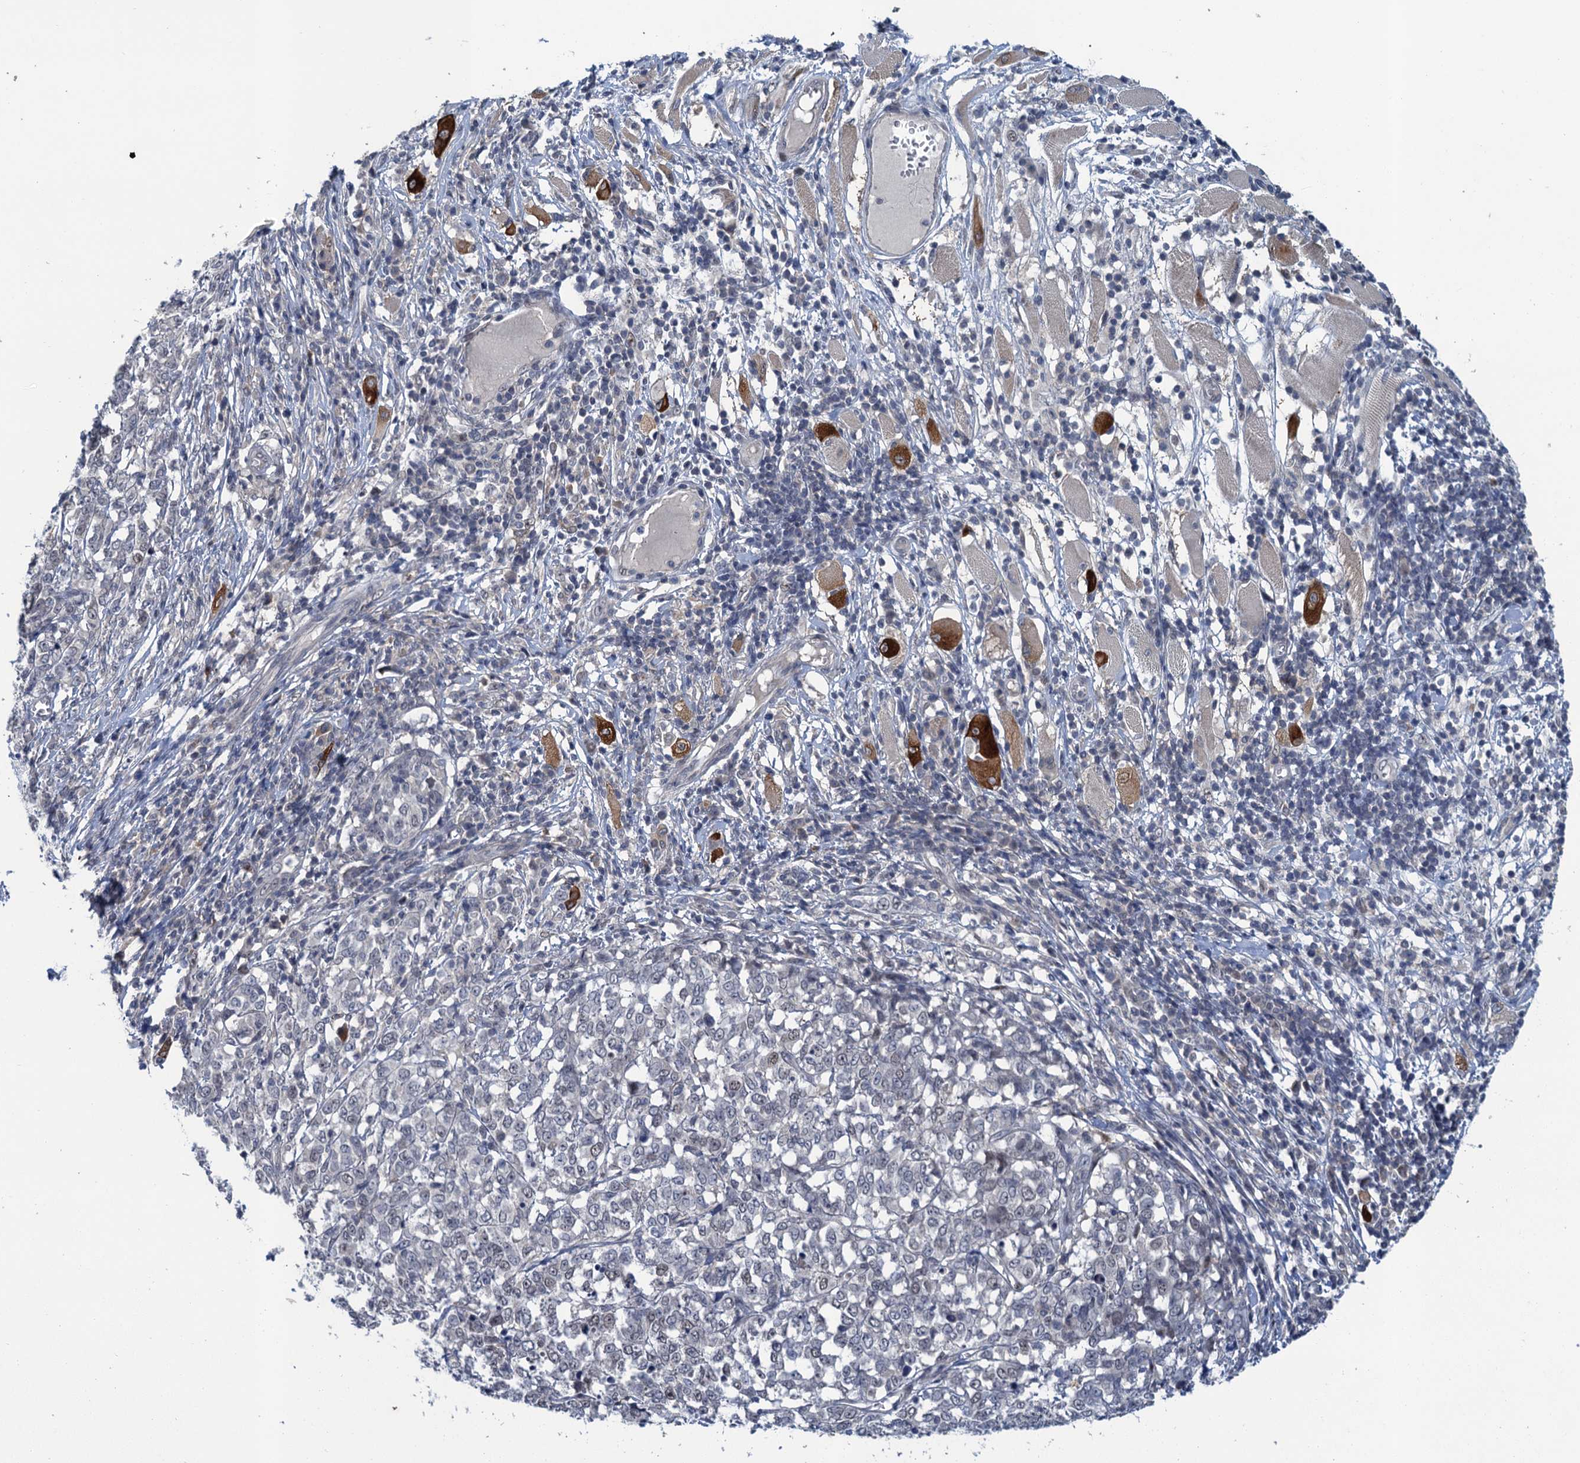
{"staining": {"intensity": "negative", "quantity": "none", "location": "none"}, "tissue": "melanoma", "cell_type": "Tumor cells", "image_type": "cancer", "snomed": [{"axis": "morphology", "description": "Malignant melanoma, NOS"}, {"axis": "topography", "description": "Skin"}], "caption": "Immunohistochemical staining of human malignant melanoma displays no significant positivity in tumor cells. (DAB (3,3'-diaminobenzidine) immunohistochemistry visualized using brightfield microscopy, high magnification).", "gene": "MRFAP1", "patient": {"sex": "female", "age": 72}}